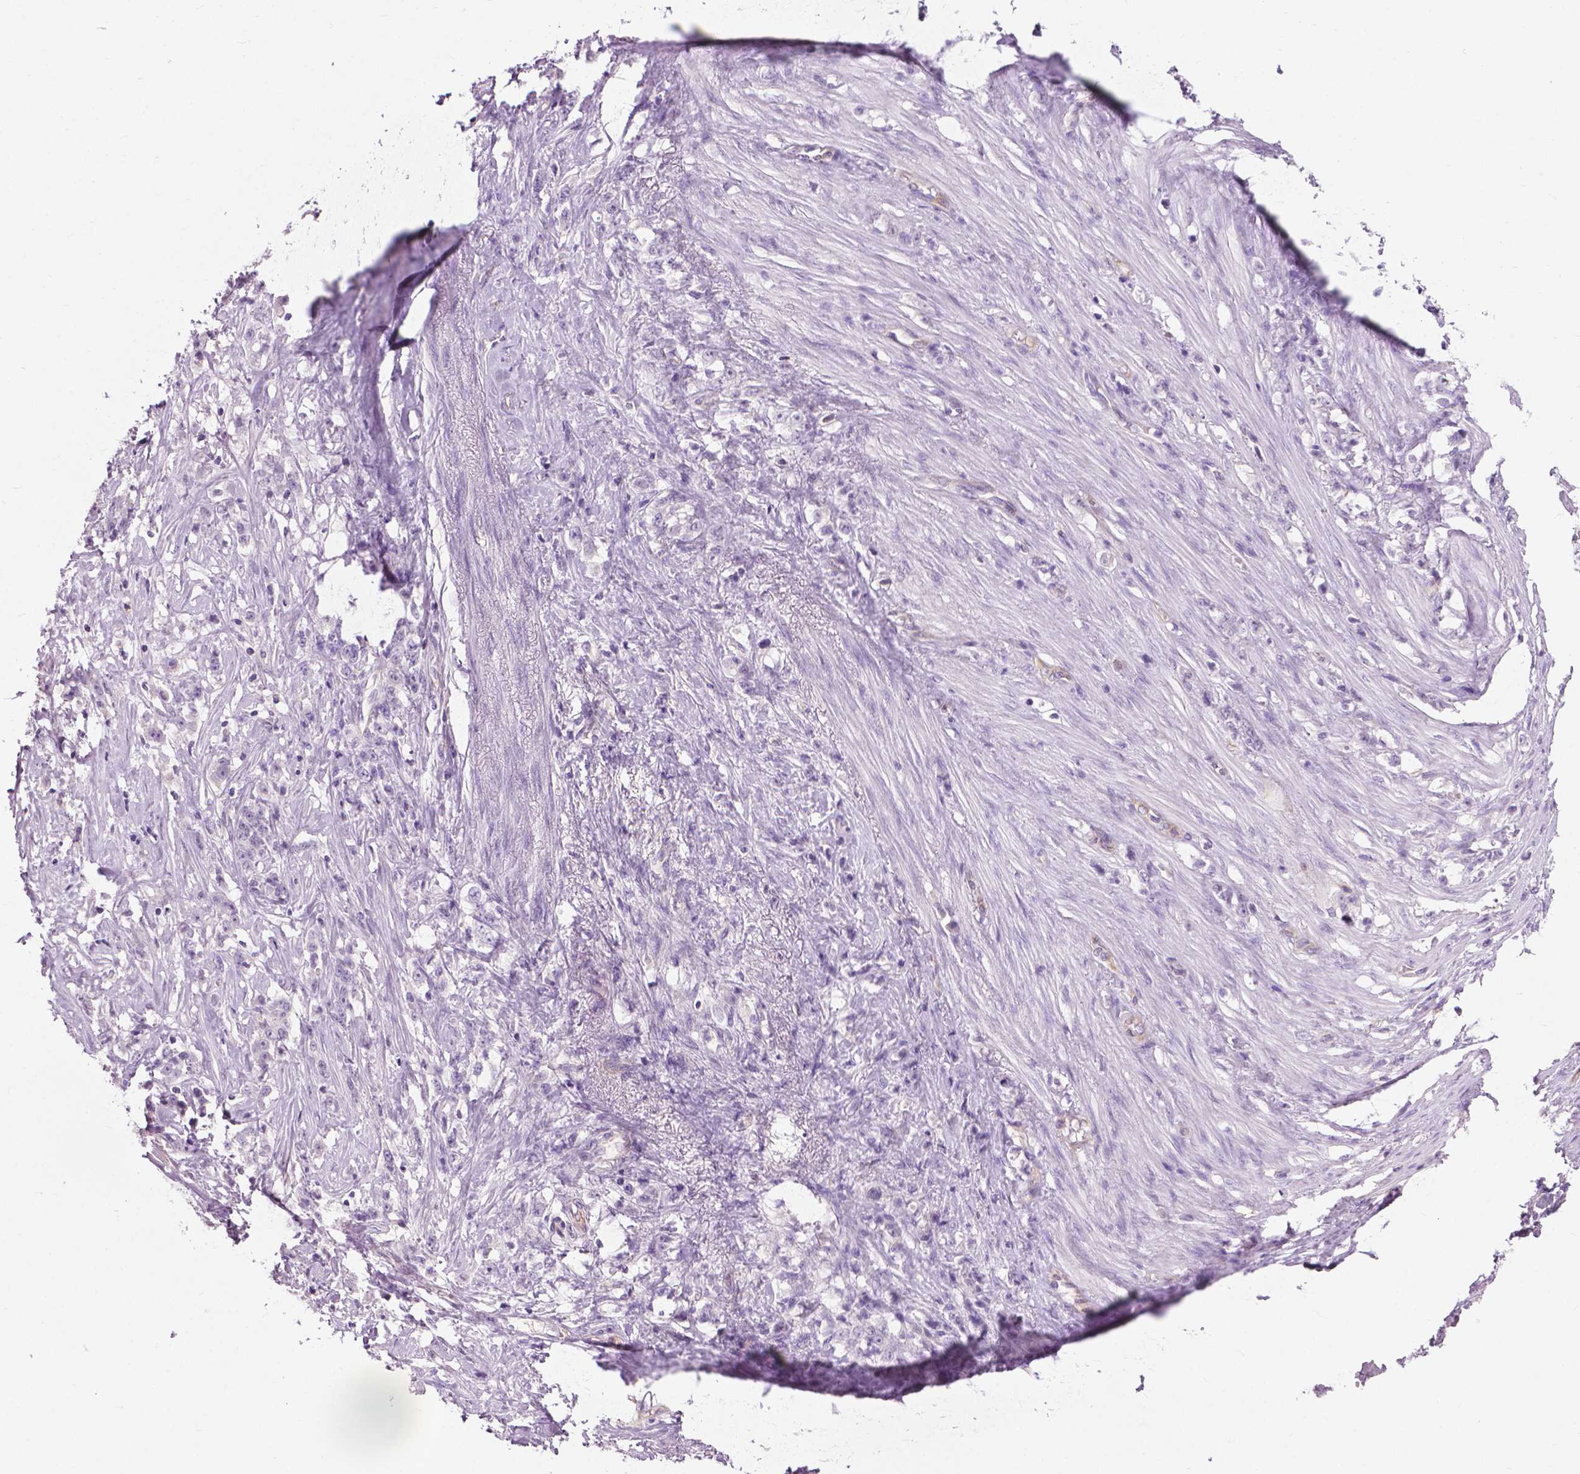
{"staining": {"intensity": "negative", "quantity": "none", "location": "none"}, "tissue": "stomach cancer", "cell_type": "Tumor cells", "image_type": "cancer", "snomed": [{"axis": "morphology", "description": "Adenocarcinoma, NOS"}, {"axis": "topography", "description": "Stomach, lower"}], "caption": "IHC image of human stomach cancer stained for a protein (brown), which shows no staining in tumor cells. (Brightfield microscopy of DAB (3,3'-diaminobenzidine) immunohistochemistry at high magnification).", "gene": "KRT73", "patient": {"sex": "male", "age": 88}}